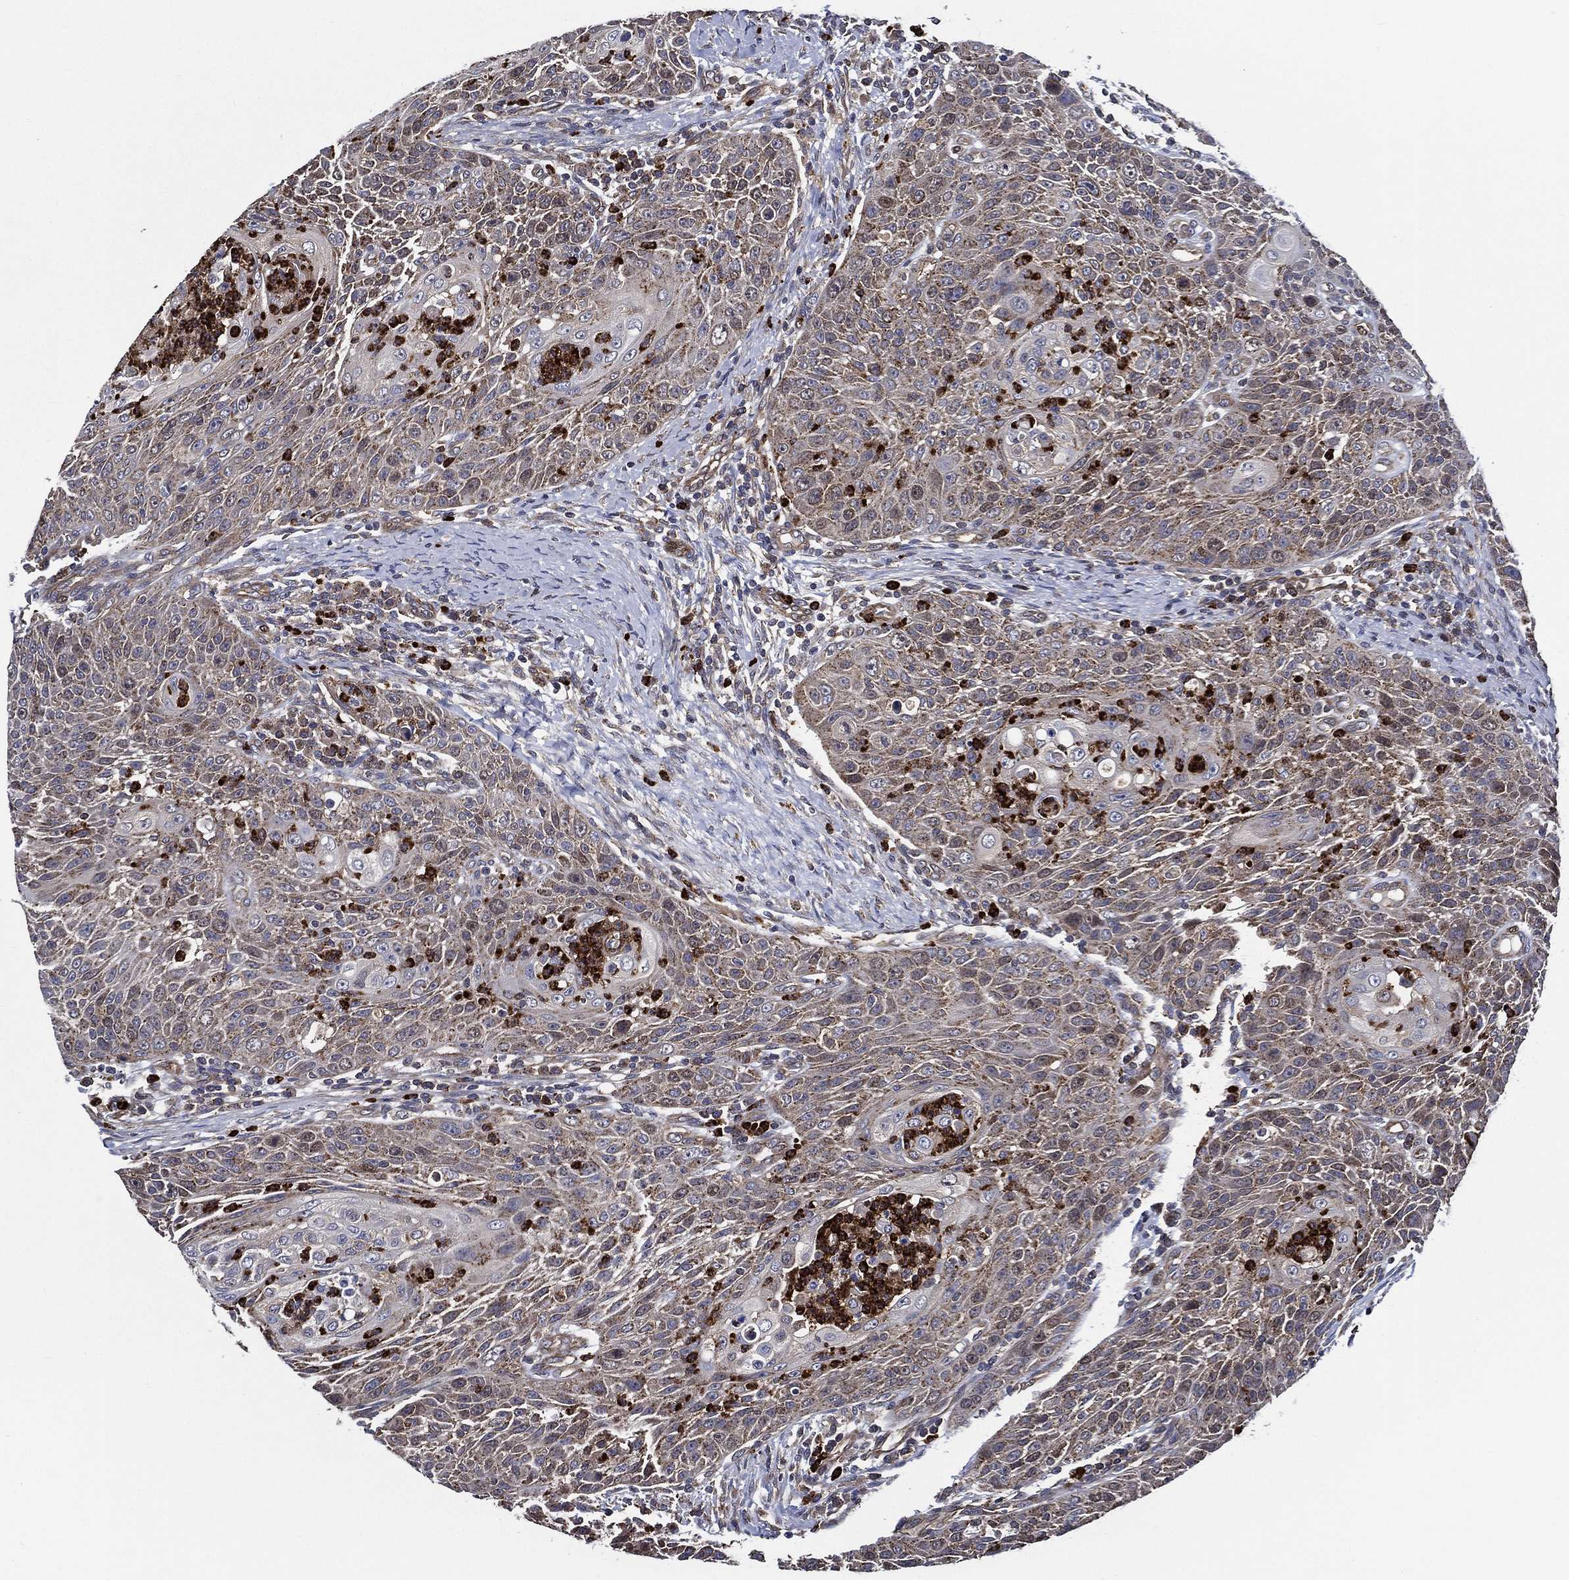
{"staining": {"intensity": "weak", "quantity": "<25%", "location": "cytoplasmic/membranous"}, "tissue": "head and neck cancer", "cell_type": "Tumor cells", "image_type": "cancer", "snomed": [{"axis": "morphology", "description": "Squamous cell carcinoma, NOS"}, {"axis": "topography", "description": "Head-Neck"}], "caption": "Immunohistochemistry (IHC) of human head and neck squamous cell carcinoma reveals no positivity in tumor cells. (Stains: DAB immunohistochemistry (IHC) with hematoxylin counter stain, Microscopy: brightfield microscopy at high magnification).", "gene": "KIF20B", "patient": {"sex": "male", "age": 69}}